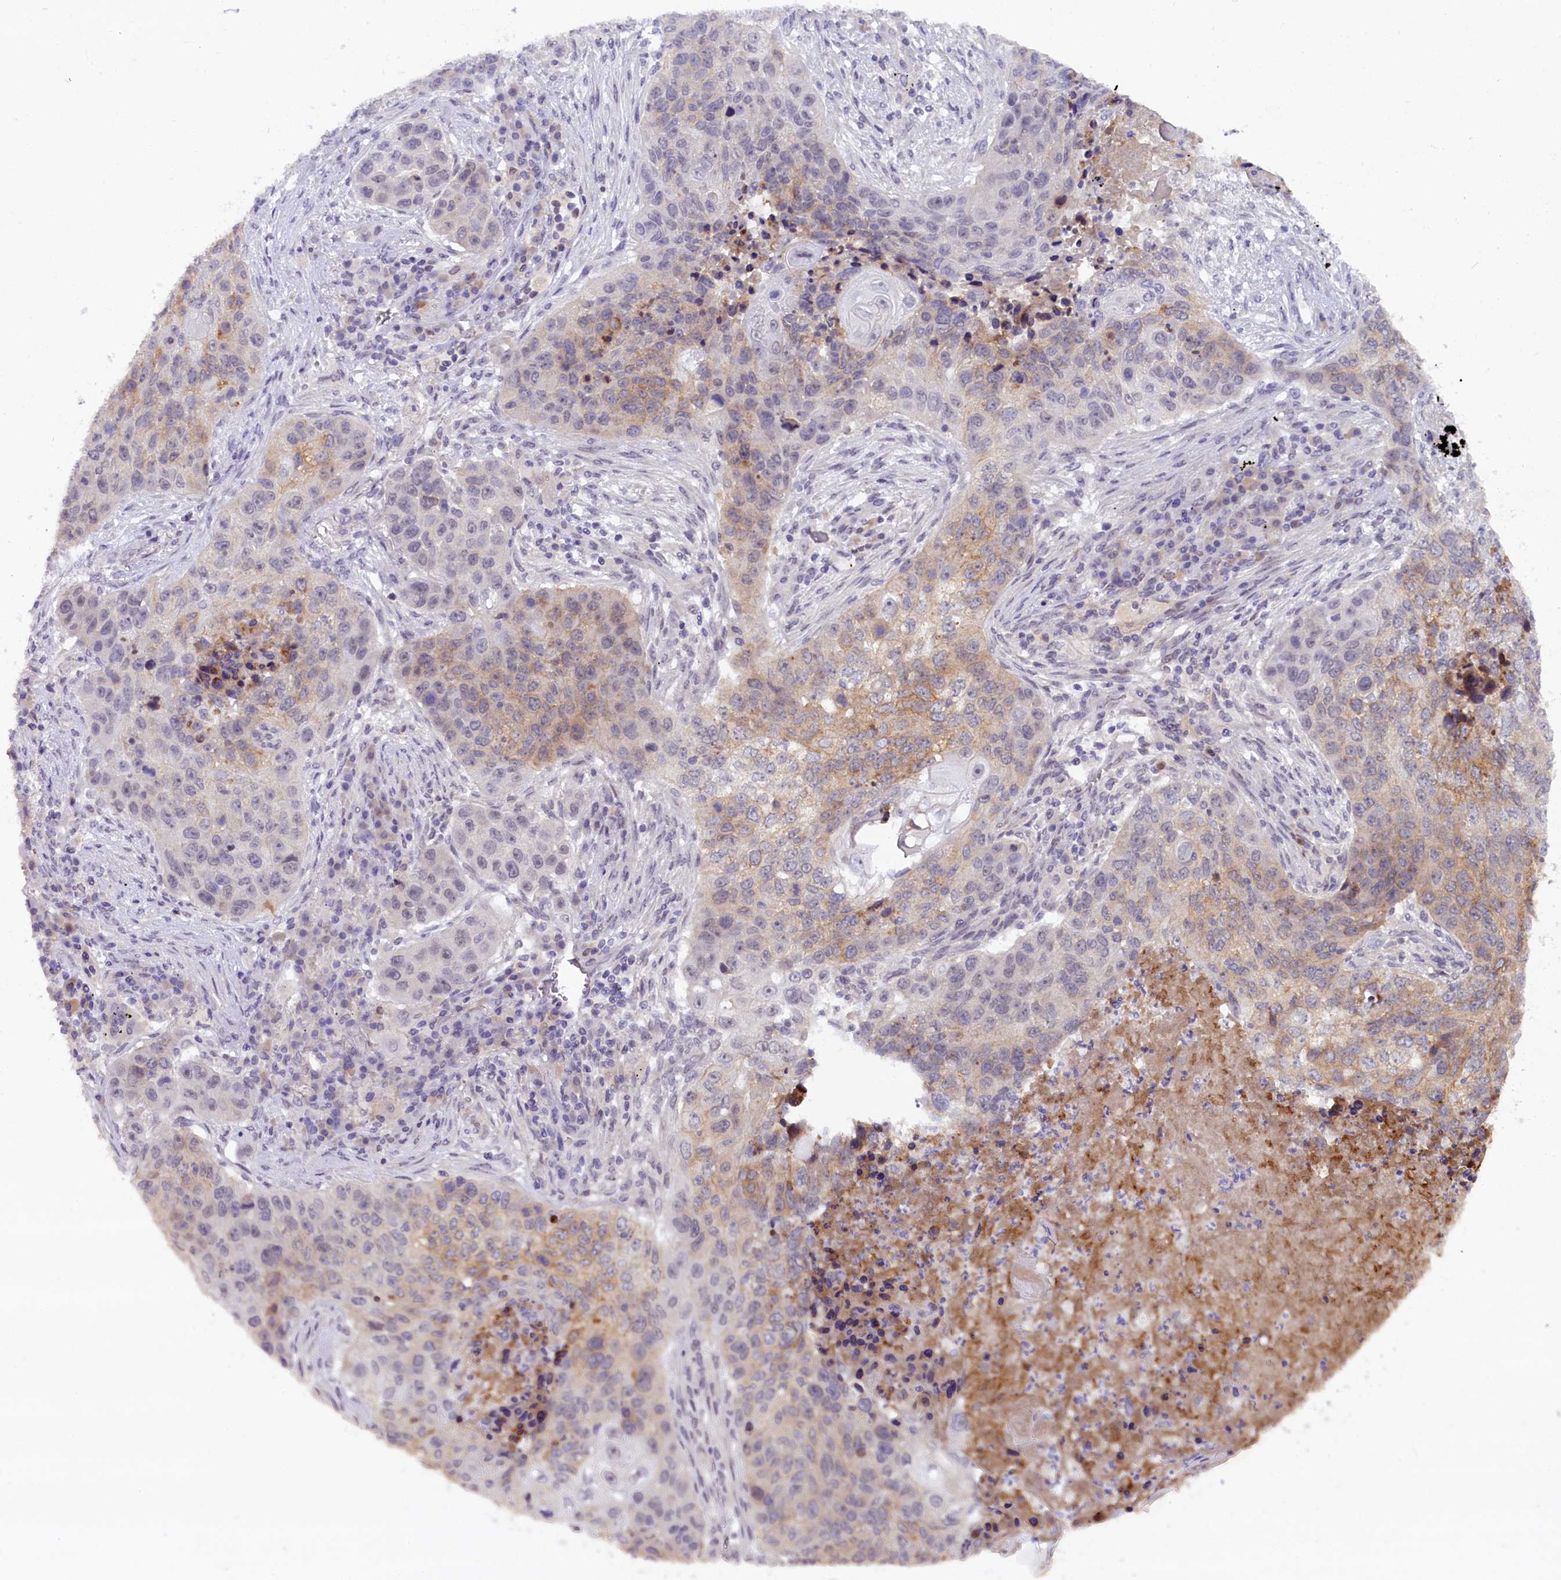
{"staining": {"intensity": "weak", "quantity": "25%-75%", "location": "cytoplasmic/membranous"}, "tissue": "lung cancer", "cell_type": "Tumor cells", "image_type": "cancer", "snomed": [{"axis": "morphology", "description": "Squamous cell carcinoma, NOS"}, {"axis": "topography", "description": "Lung"}], "caption": "Brown immunohistochemical staining in human lung cancer demonstrates weak cytoplasmic/membranous expression in approximately 25%-75% of tumor cells.", "gene": "CRAMP1", "patient": {"sex": "female", "age": 63}}